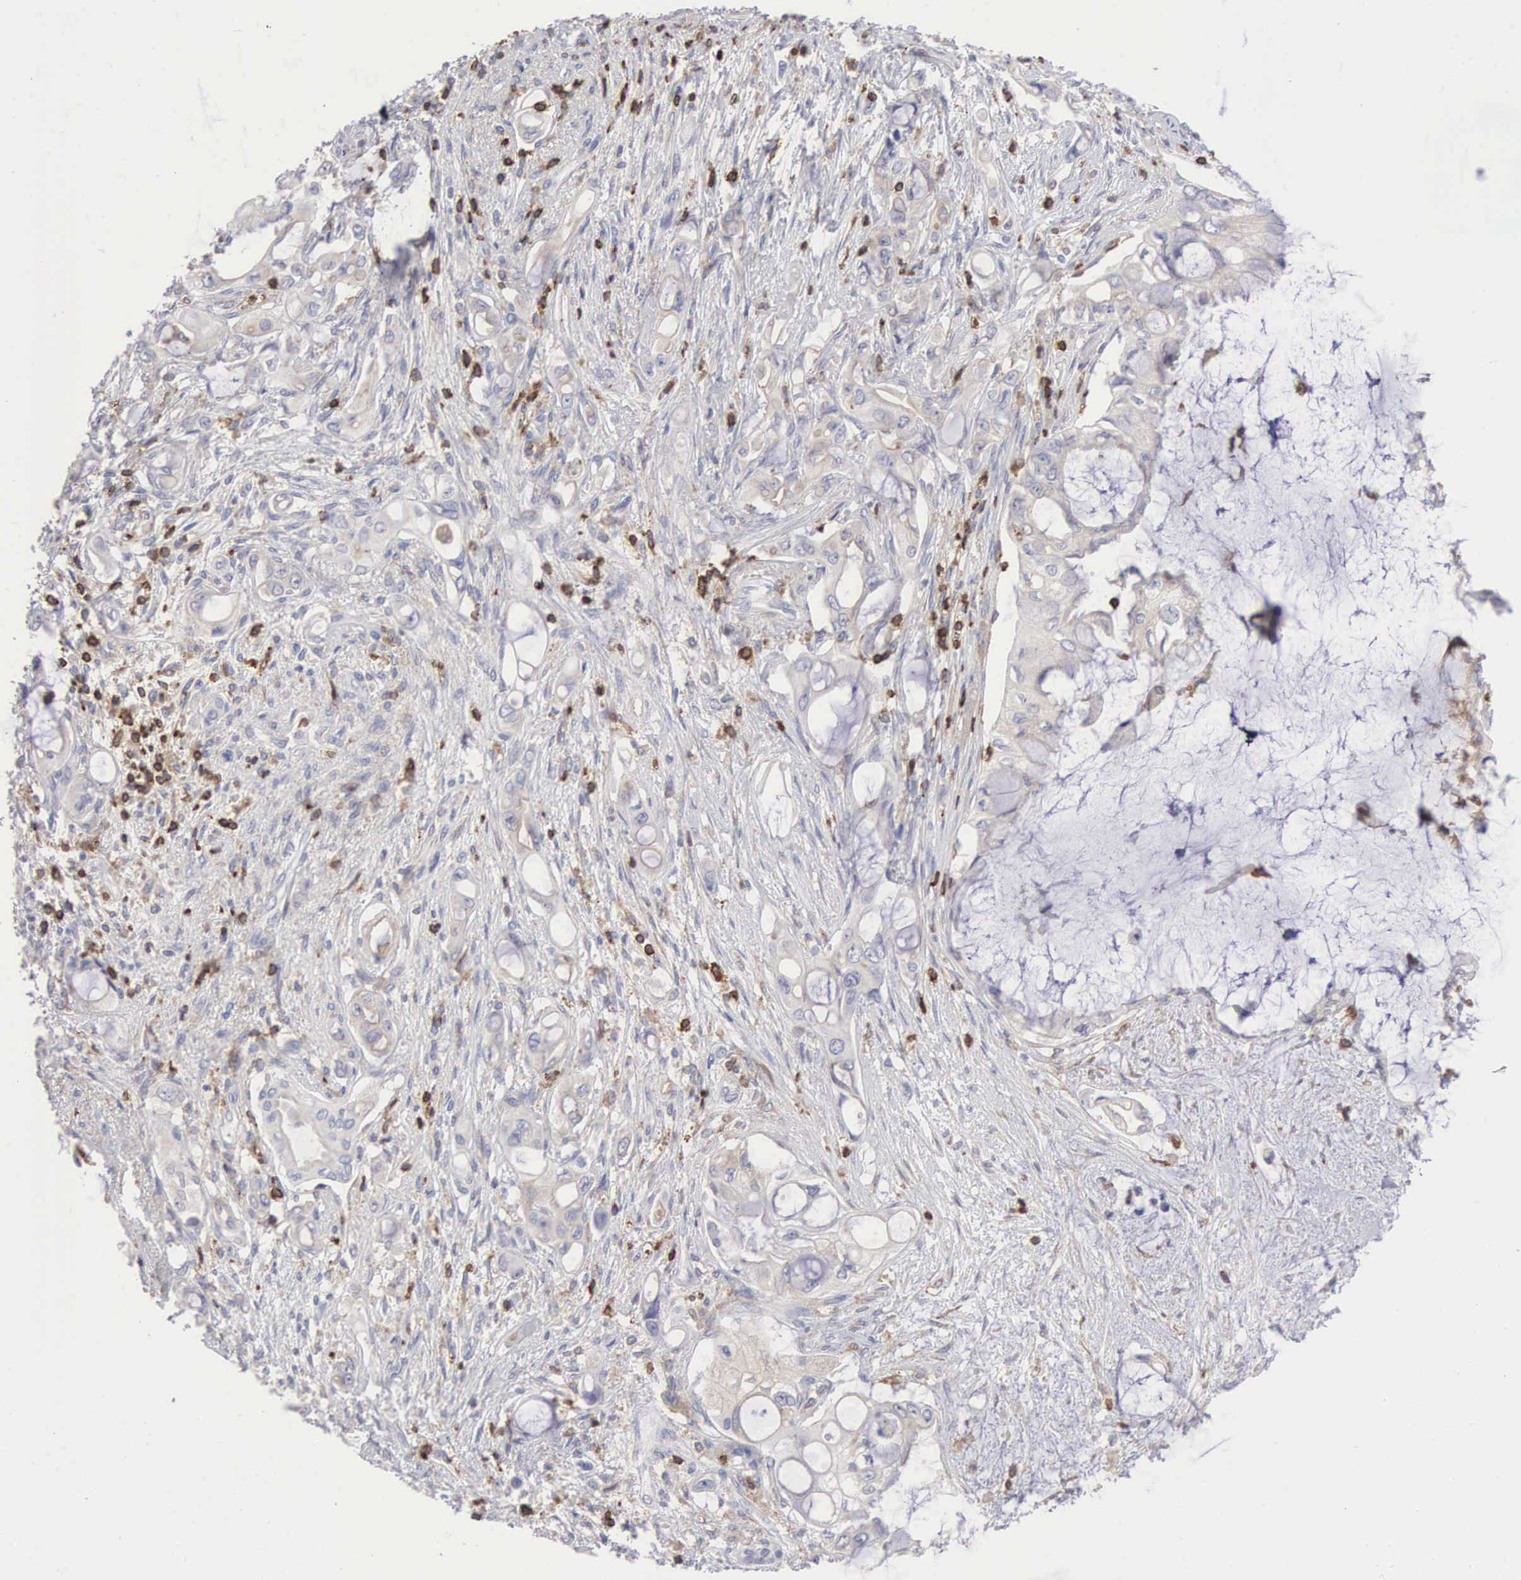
{"staining": {"intensity": "weak", "quantity": "<25%", "location": "cytoplasmic/membranous"}, "tissue": "pancreatic cancer", "cell_type": "Tumor cells", "image_type": "cancer", "snomed": [{"axis": "morphology", "description": "Adenocarcinoma, NOS"}, {"axis": "topography", "description": "Pancreas"}], "caption": "High power microscopy histopathology image of an IHC image of pancreatic cancer, revealing no significant staining in tumor cells.", "gene": "SH3BP1", "patient": {"sex": "female", "age": 70}}